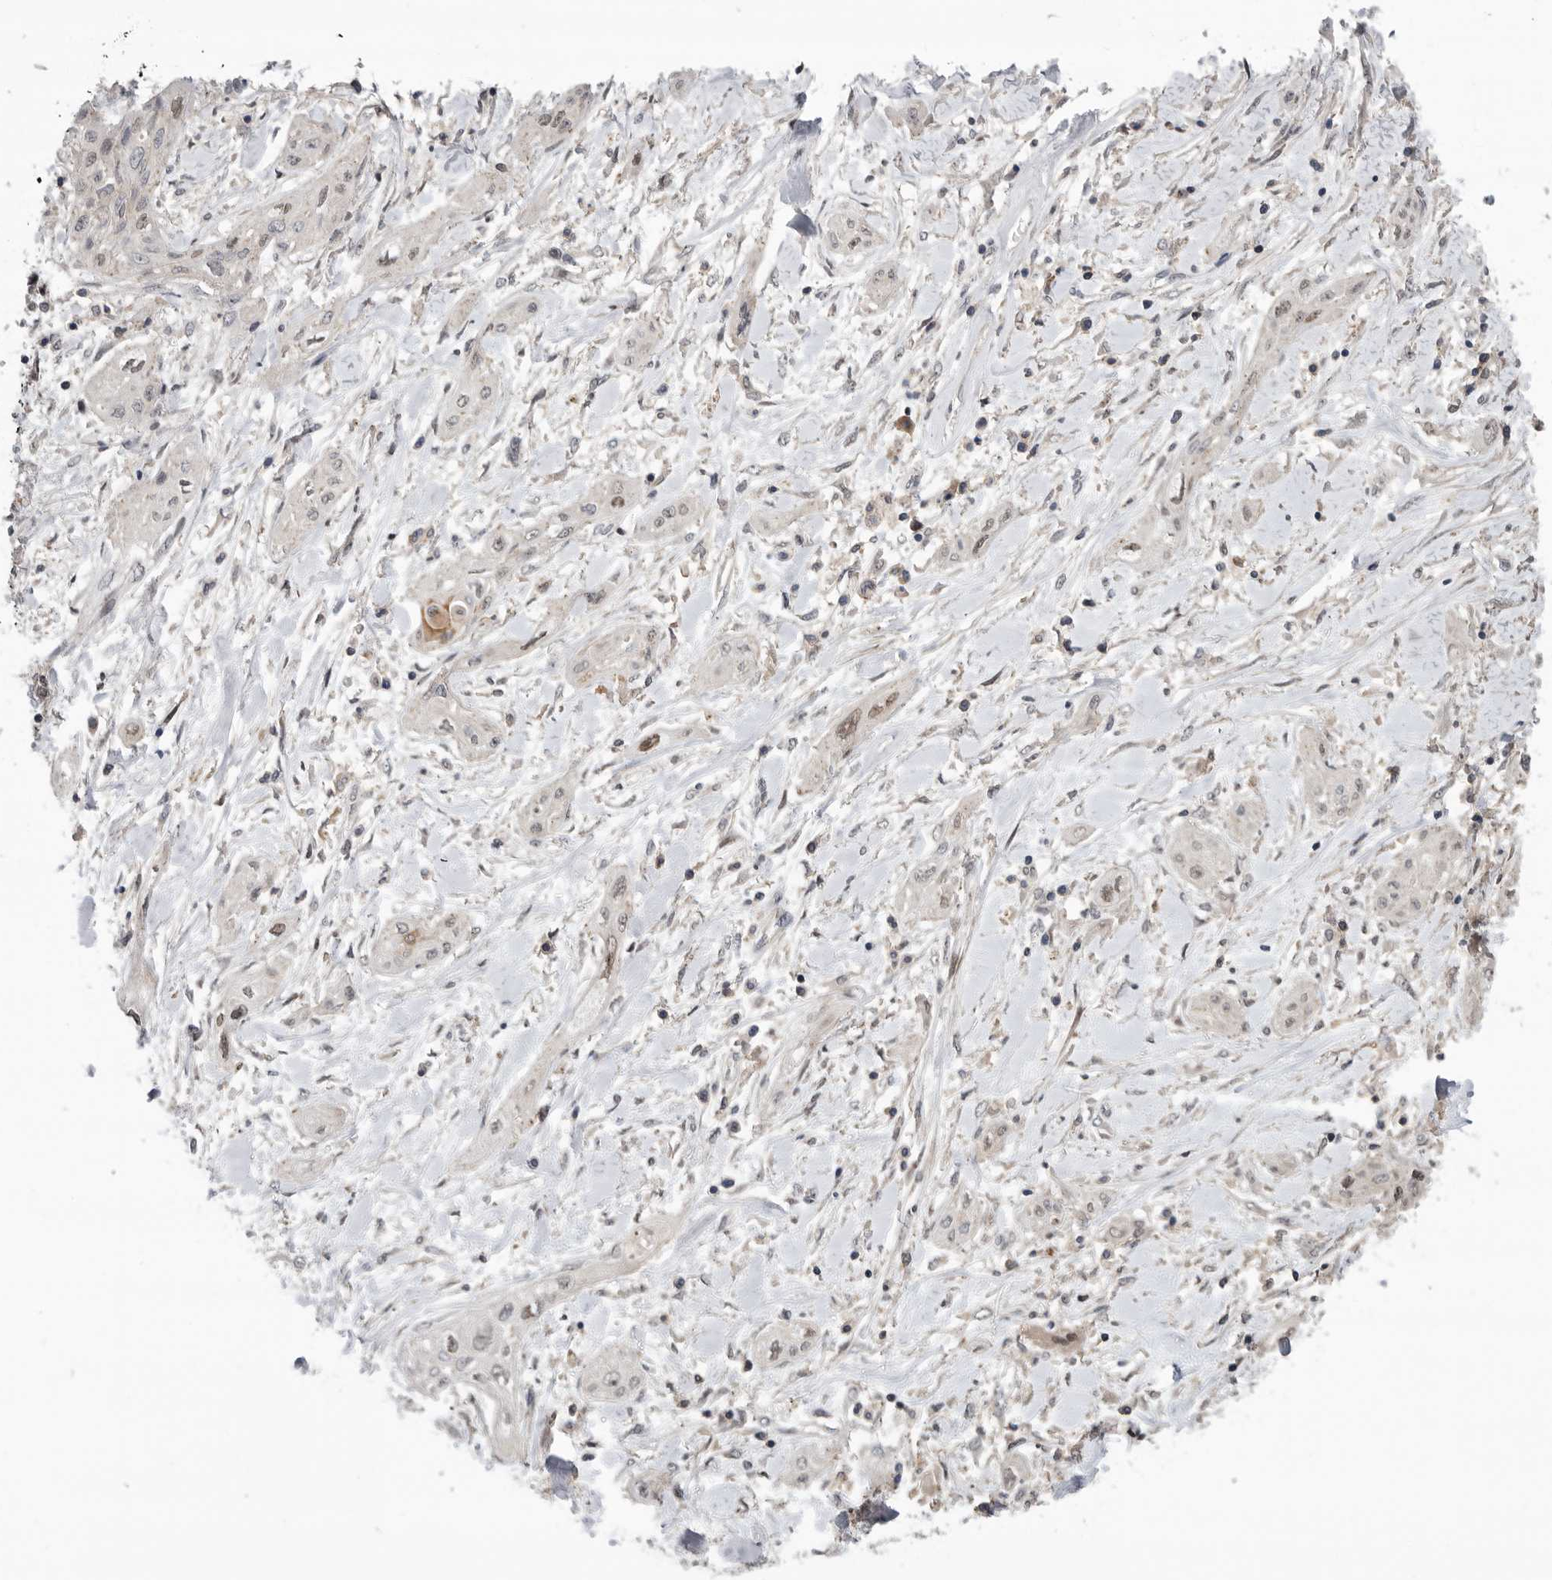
{"staining": {"intensity": "weak", "quantity": "<25%", "location": "nuclear"}, "tissue": "lung cancer", "cell_type": "Tumor cells", "image_type": "cancer", "snomed": [{"axis": "morphology", "description": "Squamous cell carcinoma, NOS"}, {"axis": "topography", "description": "Lung"}], "caption": "Immunohistochemistry (IHC) of squamous cell carcinoma (lung) reveals no expression in tumor cells.", "gene": "KLK5", "patient": {"sex": "female", "age": 47}}